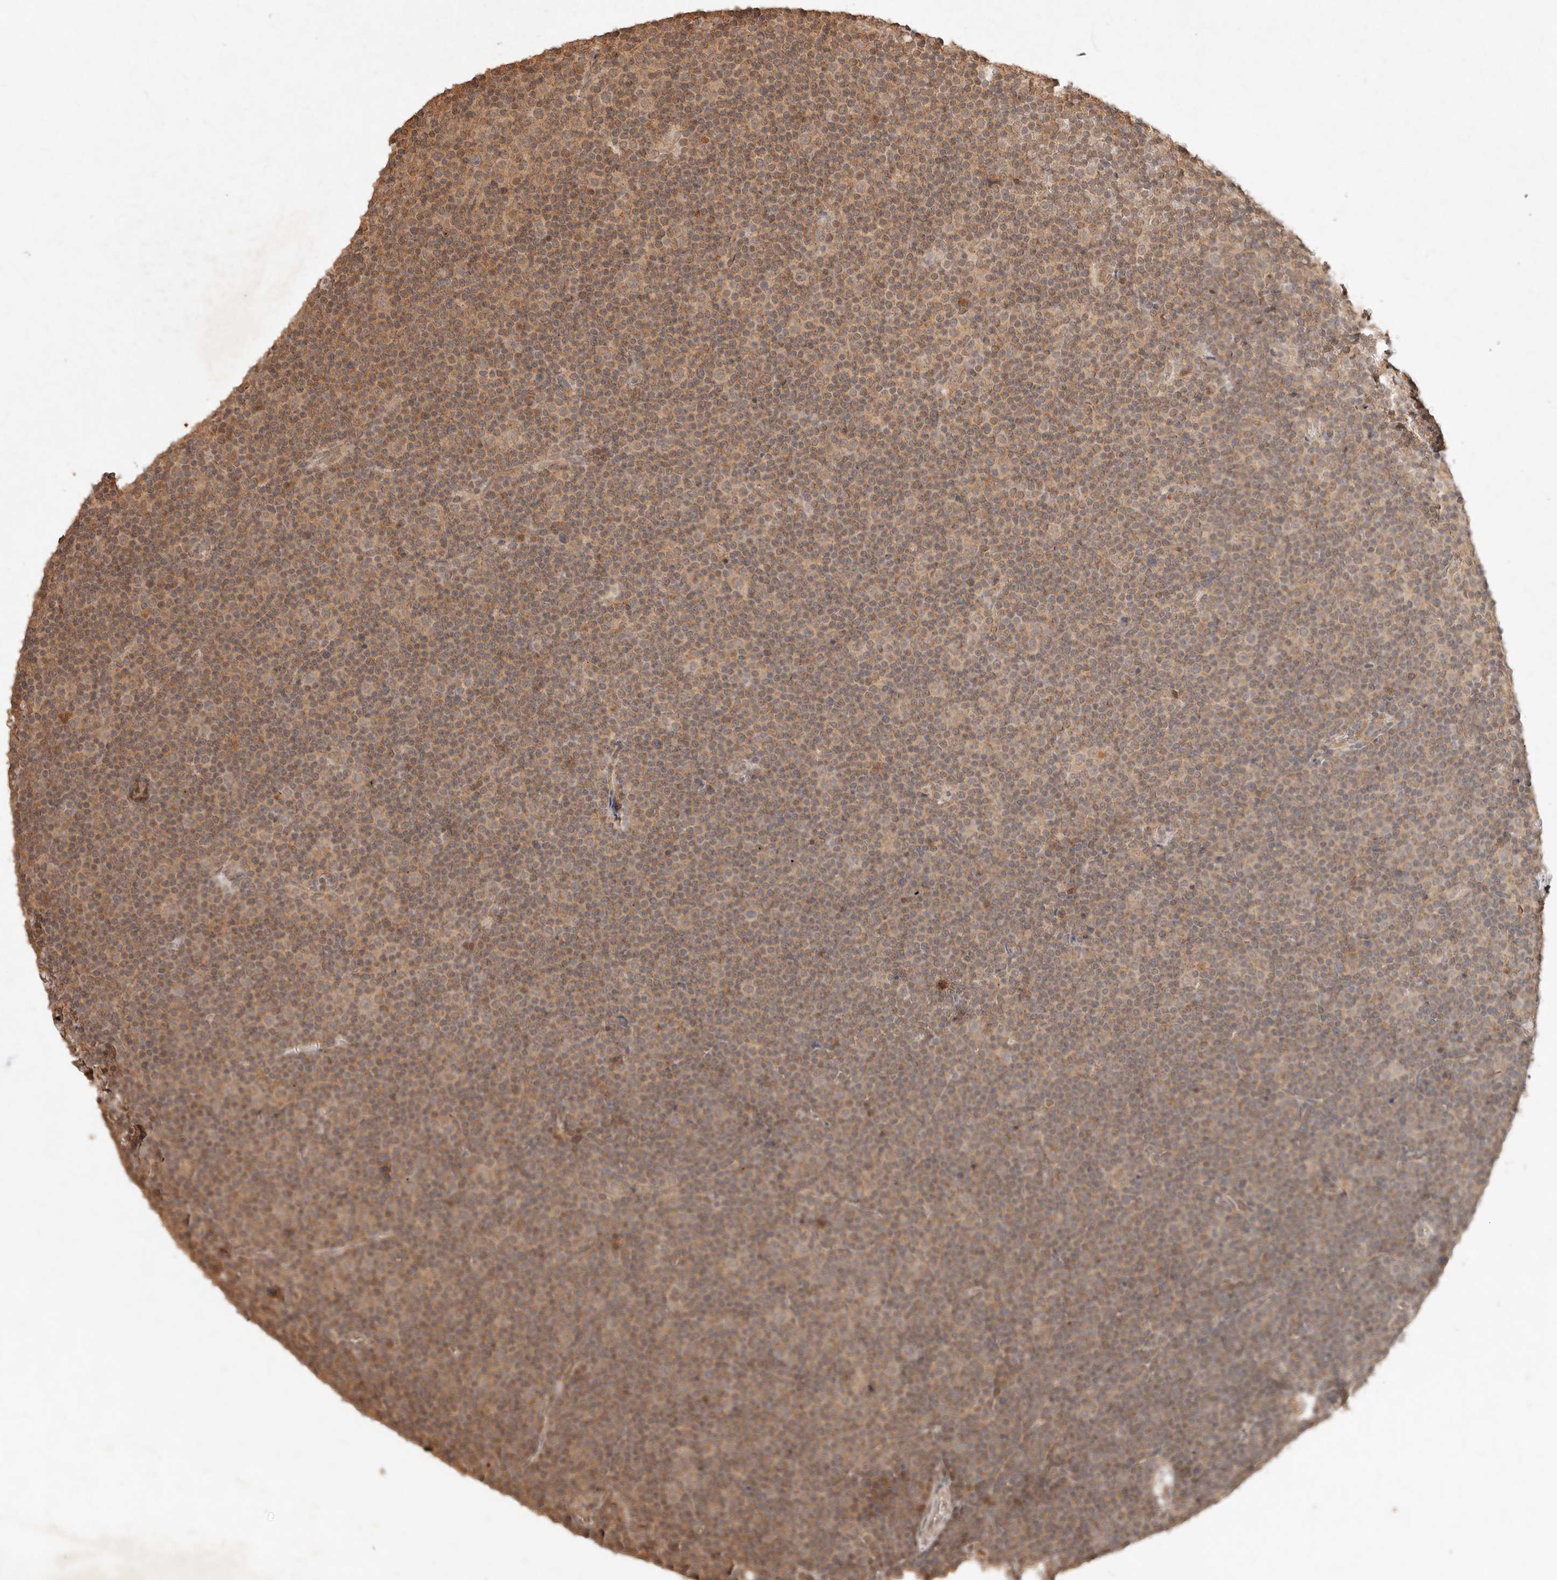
{"staining": {"intensity": "moderate", "quantity": ">75%", "location": "cytoplasmic/membranous"}, "tissue": "lymphoma", "cell_type": "Tumor cells", "image_type": "cancer", "snomed": [{"axis": "morphology", "description": "Malignant lymphoma, non-Hodgkin's type, Low grade"}, {"axis": "topography", "description": "Lymph node"}], "caption": "The photomicrograph demonstrates a brown stain indicating the presence of a protein in the cytoplasmic/membranous of tumor cells in low-grade malignant lymphoma, non-Hodgkin's type.", "gene": "LMO4", "patient": {"sex": "female", "age": 67}}